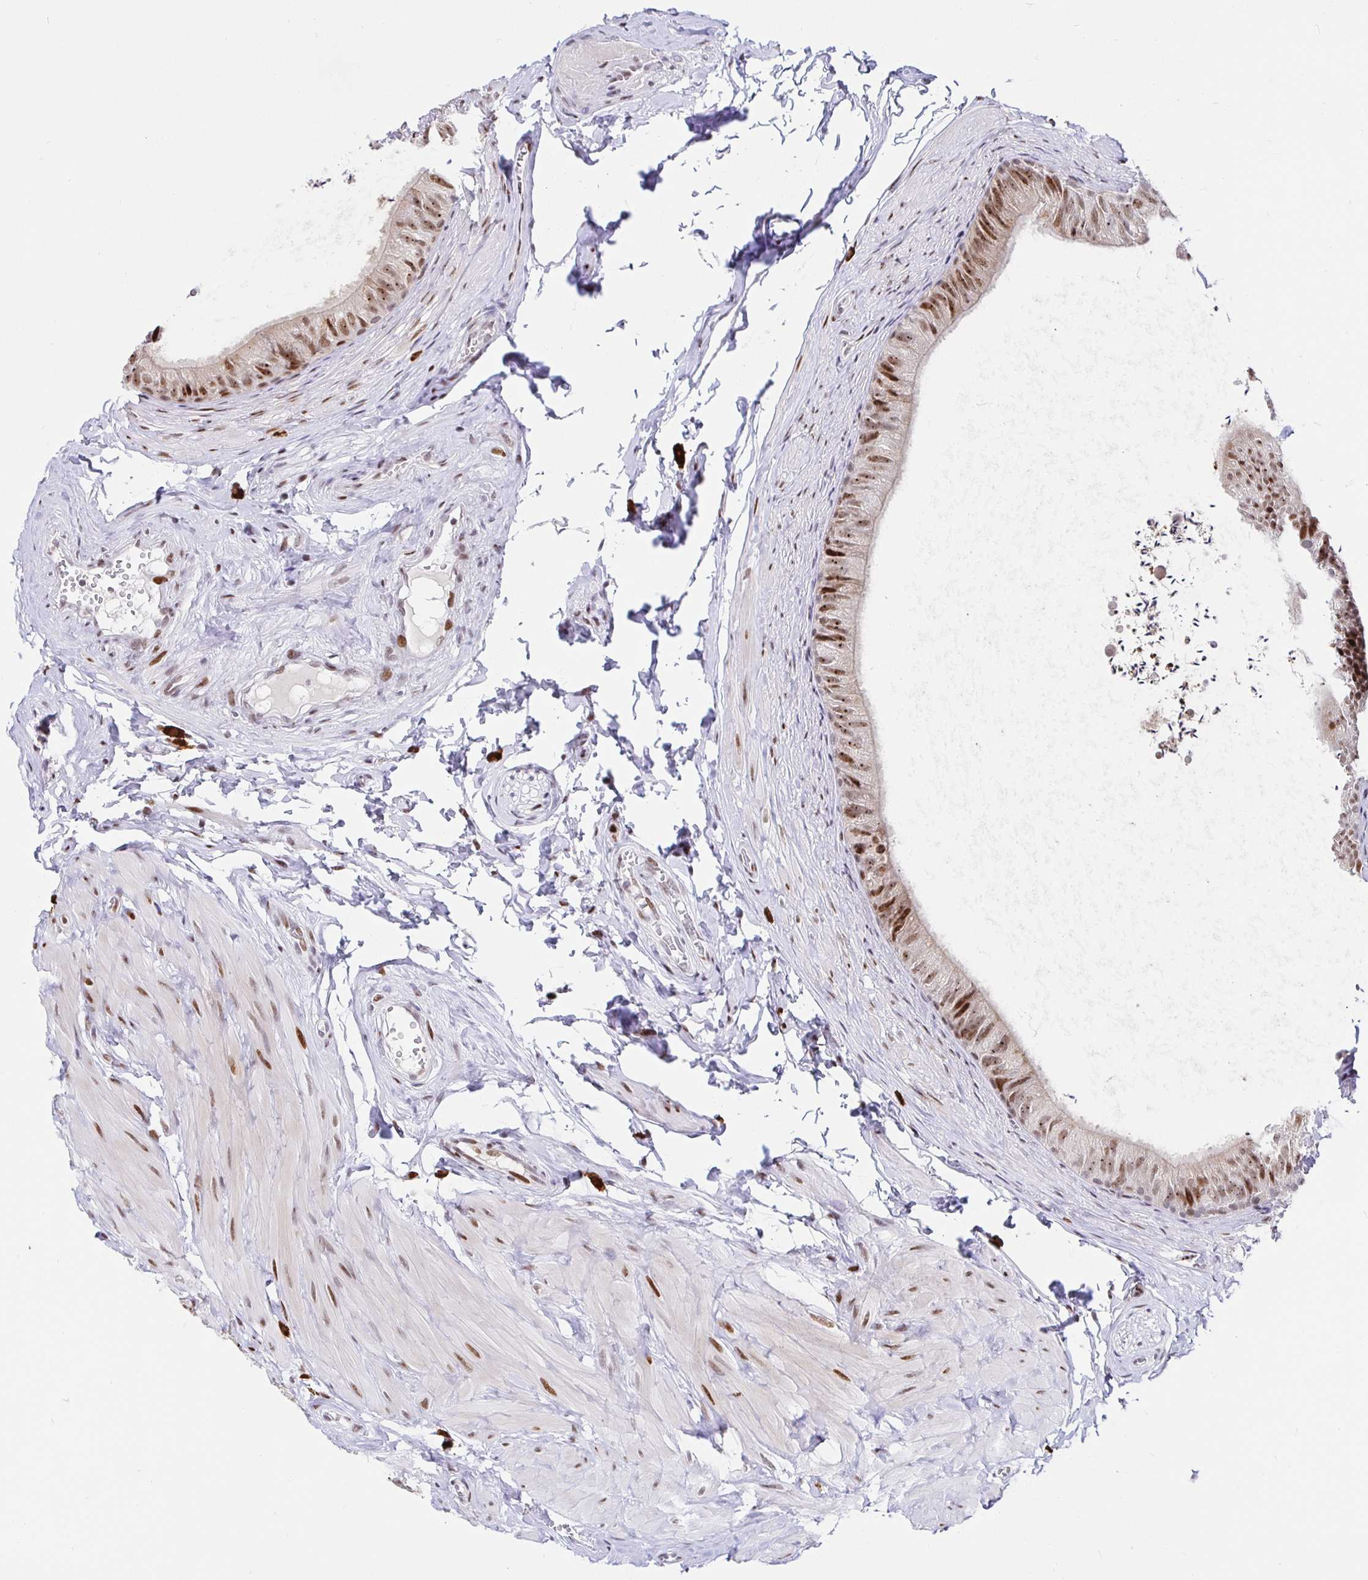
{"staining": {"intensity": "moderate", "quantity": ">75%", "location": "nuclear"}, "tissue": "epididymis", "cell_type": "Glandular cells", "image_type": "normal", "snomed": [{"axis": "morphology", "description": "Normal tissue, NOS"}, {"axis": "topography", "description": "Epididymis, spermatic cord, NOS"}, {"axis": "topography", "description": "Epididymis"}, {"axis": "topography", "description": "Peripheral nerve tissue"}], "caption": "Brown immunohistochemical staining in benign epididymis reveals moderate nuclear expression in approximately >75% of glandular cells. The staining is performed using DAB brown chromogen to label protein expression. The nuclei are counter-stained blue using hematoxylin.", "gene": "SETD5", "patient": {"sex": "male", "age": 29}}